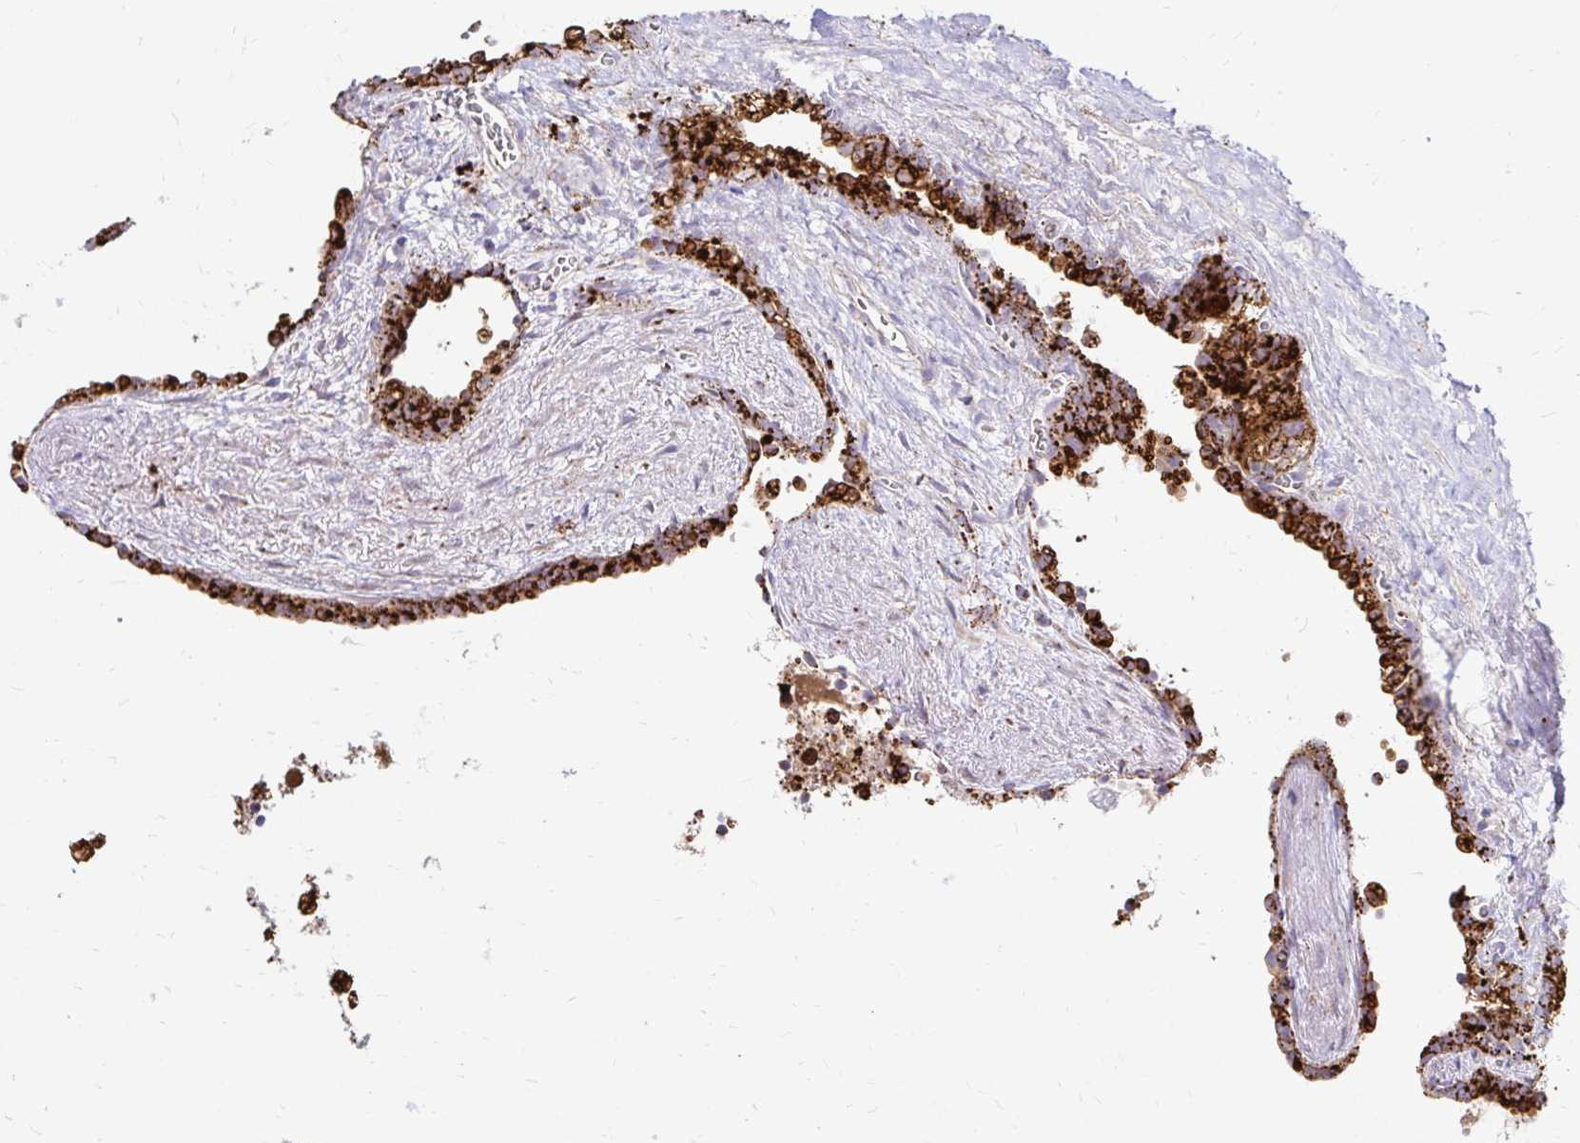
{"staining": {"intensity": "strong", "quantity": ">75%", "location": "cytoplasmic/membranous"}, "tissue": "seminal vesicle", "cell_type": "Glandular cells", "image_type": "normal", "snomed": [{"axis": "morphology", "description": "Normal tissue, NOS"}, {"axis": "topography", "description": "Seminal veicle"}], "caption": "Unremarkable seminal vesicle reveals strong cytoplasmic/membranous staining in approximately >75% of glandular cells.", "gene": "FUCA1", "patient": {"sex": "male", "age": 76}}